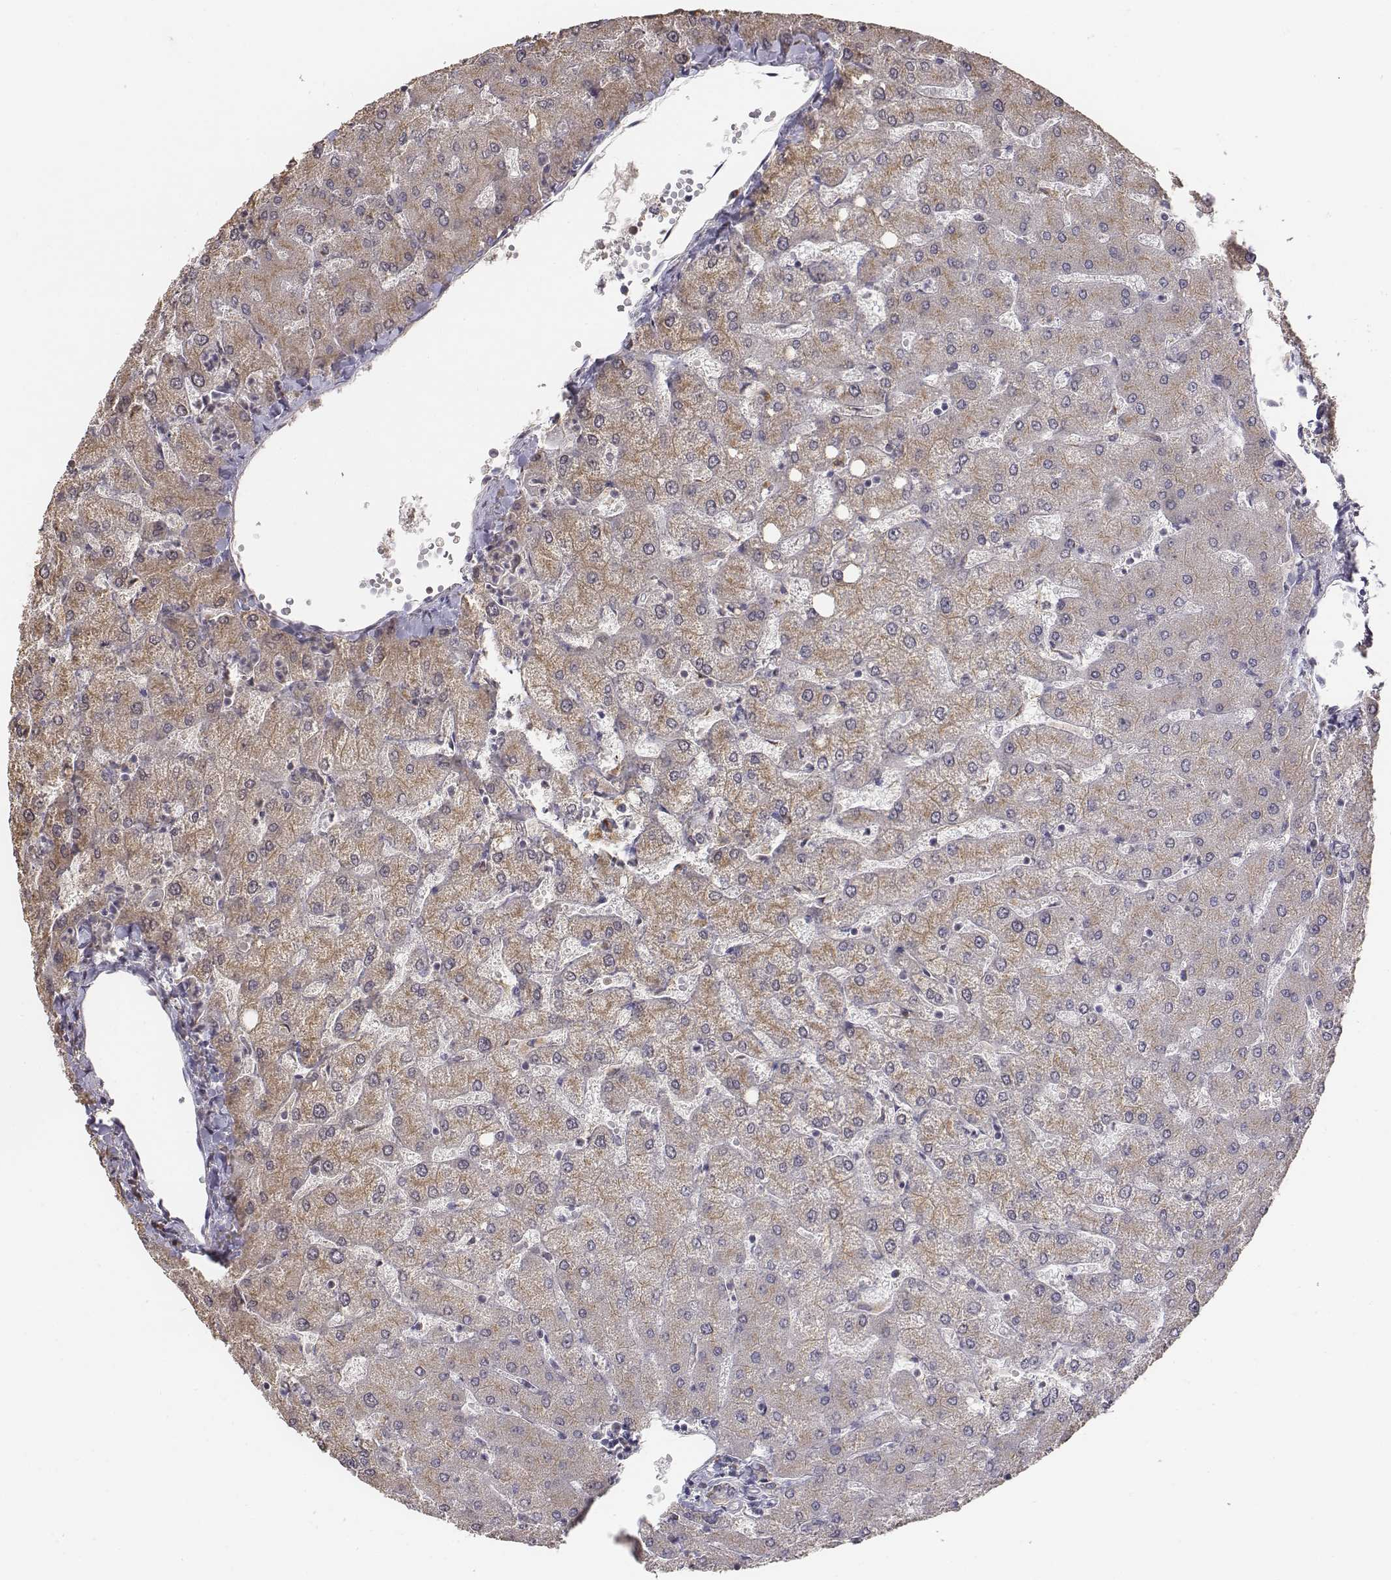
{"staining": {"intensity": "weak", "quantity": ">75%", "location": "cytoplasmic/membranous"}, "tissue": "liver", "cell_type": "Cholangiocytes", "image_type": "normal", "snomed": [{"axis": "morphology", "description": "Normal tissue, NOS"}, {"axis": "topography", "description": "Liver"}], "caption": "Weak cytoplasmic/membranous positivity is appreciated in approximately >75% of cholangiocytes in normal liver.", "gene": "AP1B1", "patient": {"sex": "female", "age": 54}}